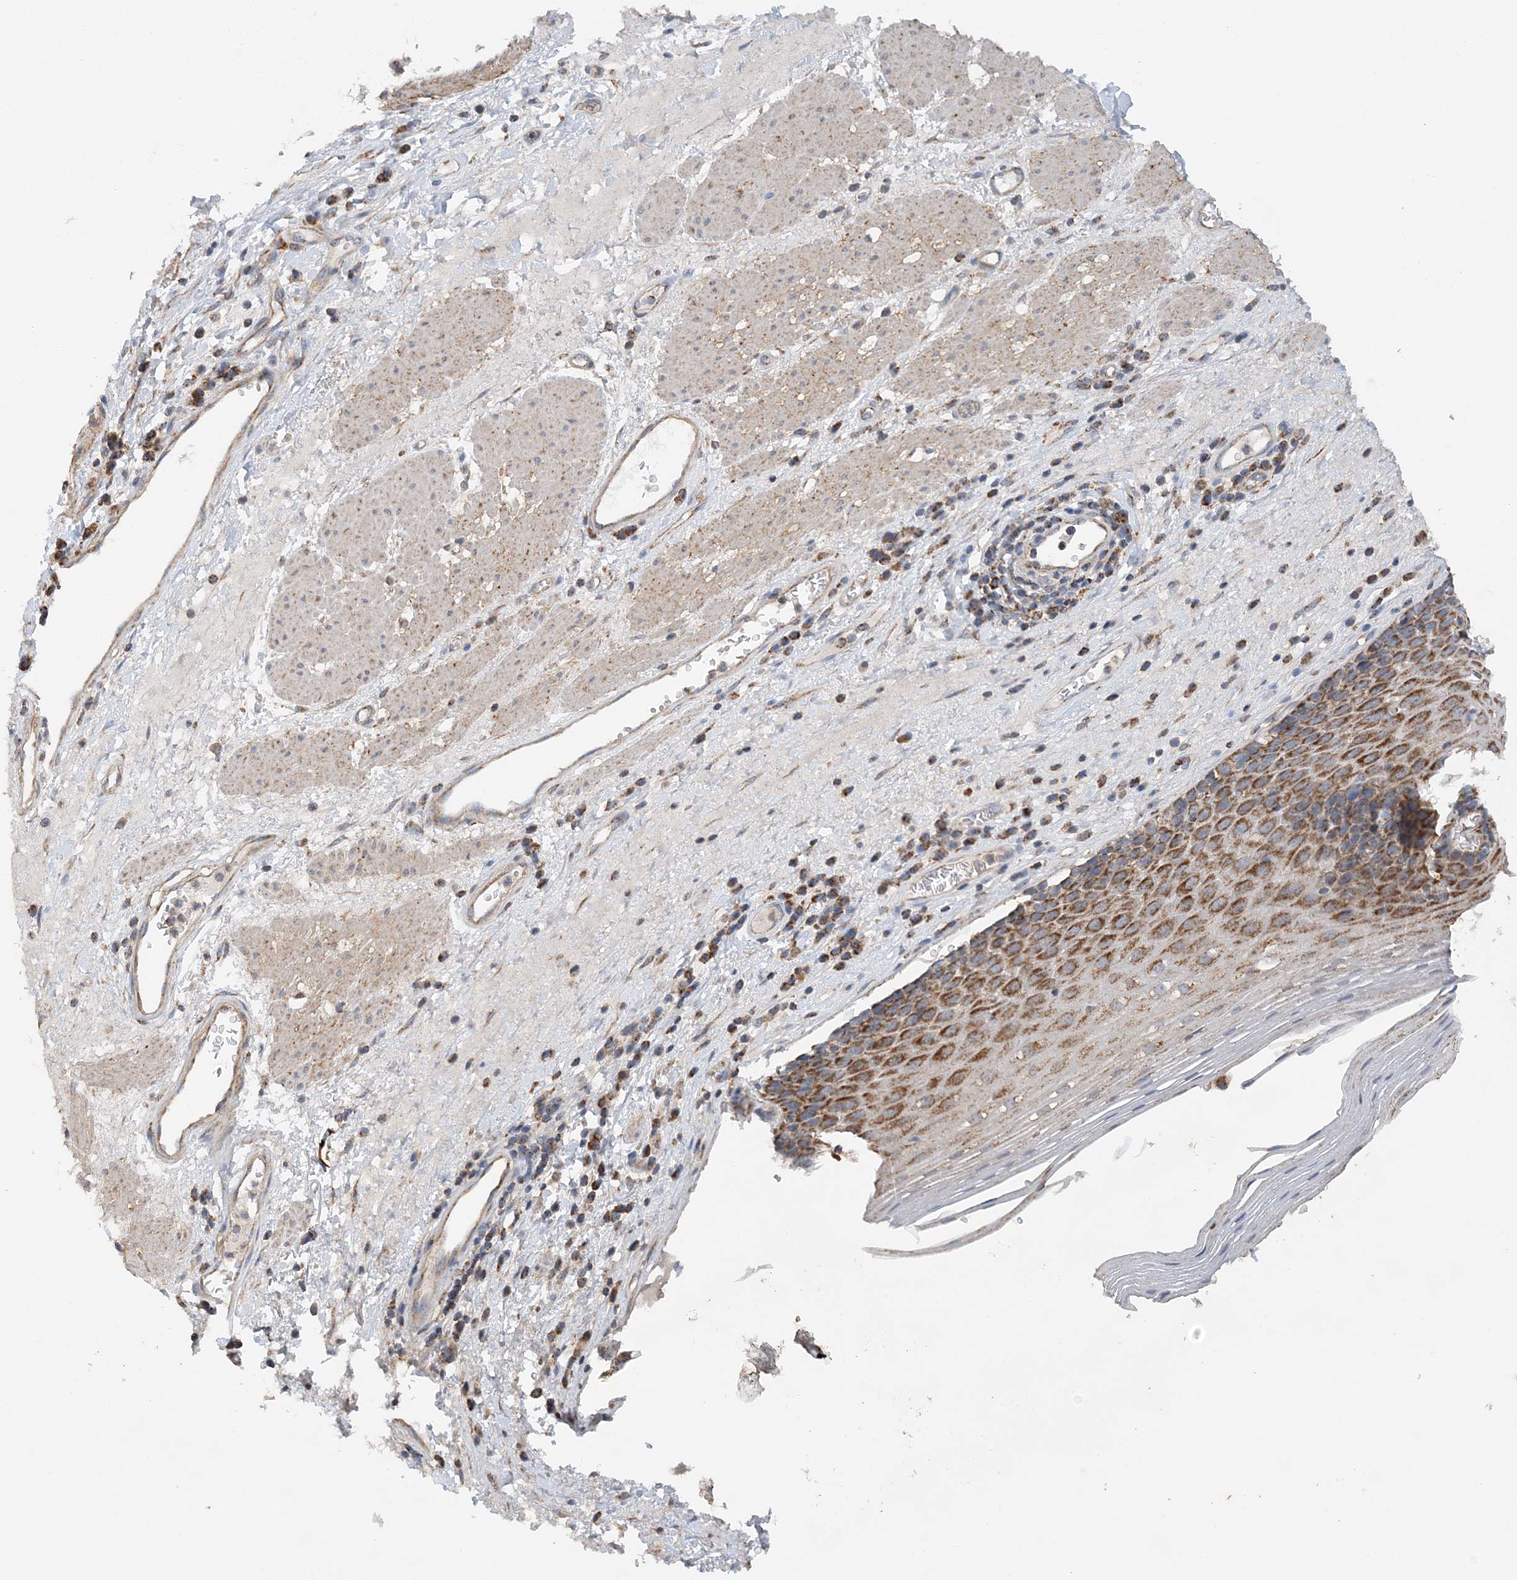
{"staining": {"intensity": "moderate", "quantity": "25%-75%", "location": "cytoplasmic/membranous"}, "tissue": "esophagus", "cell_type": "Squamous epithelial cells", "image_type": "normal", "snomed": [{"axis": "morphology", "description": "Normal tissue, NOS"}, {"axis": "topography", "description": "Esophagus"}], "caption": "The immunohistochemical stain highlights moderate cytoplasmic/membranous staining in squamous epithelial cells of unremarkable esophagus.", "gene": "SPRY2", "patient": {"sex": "male", "age": 62}}